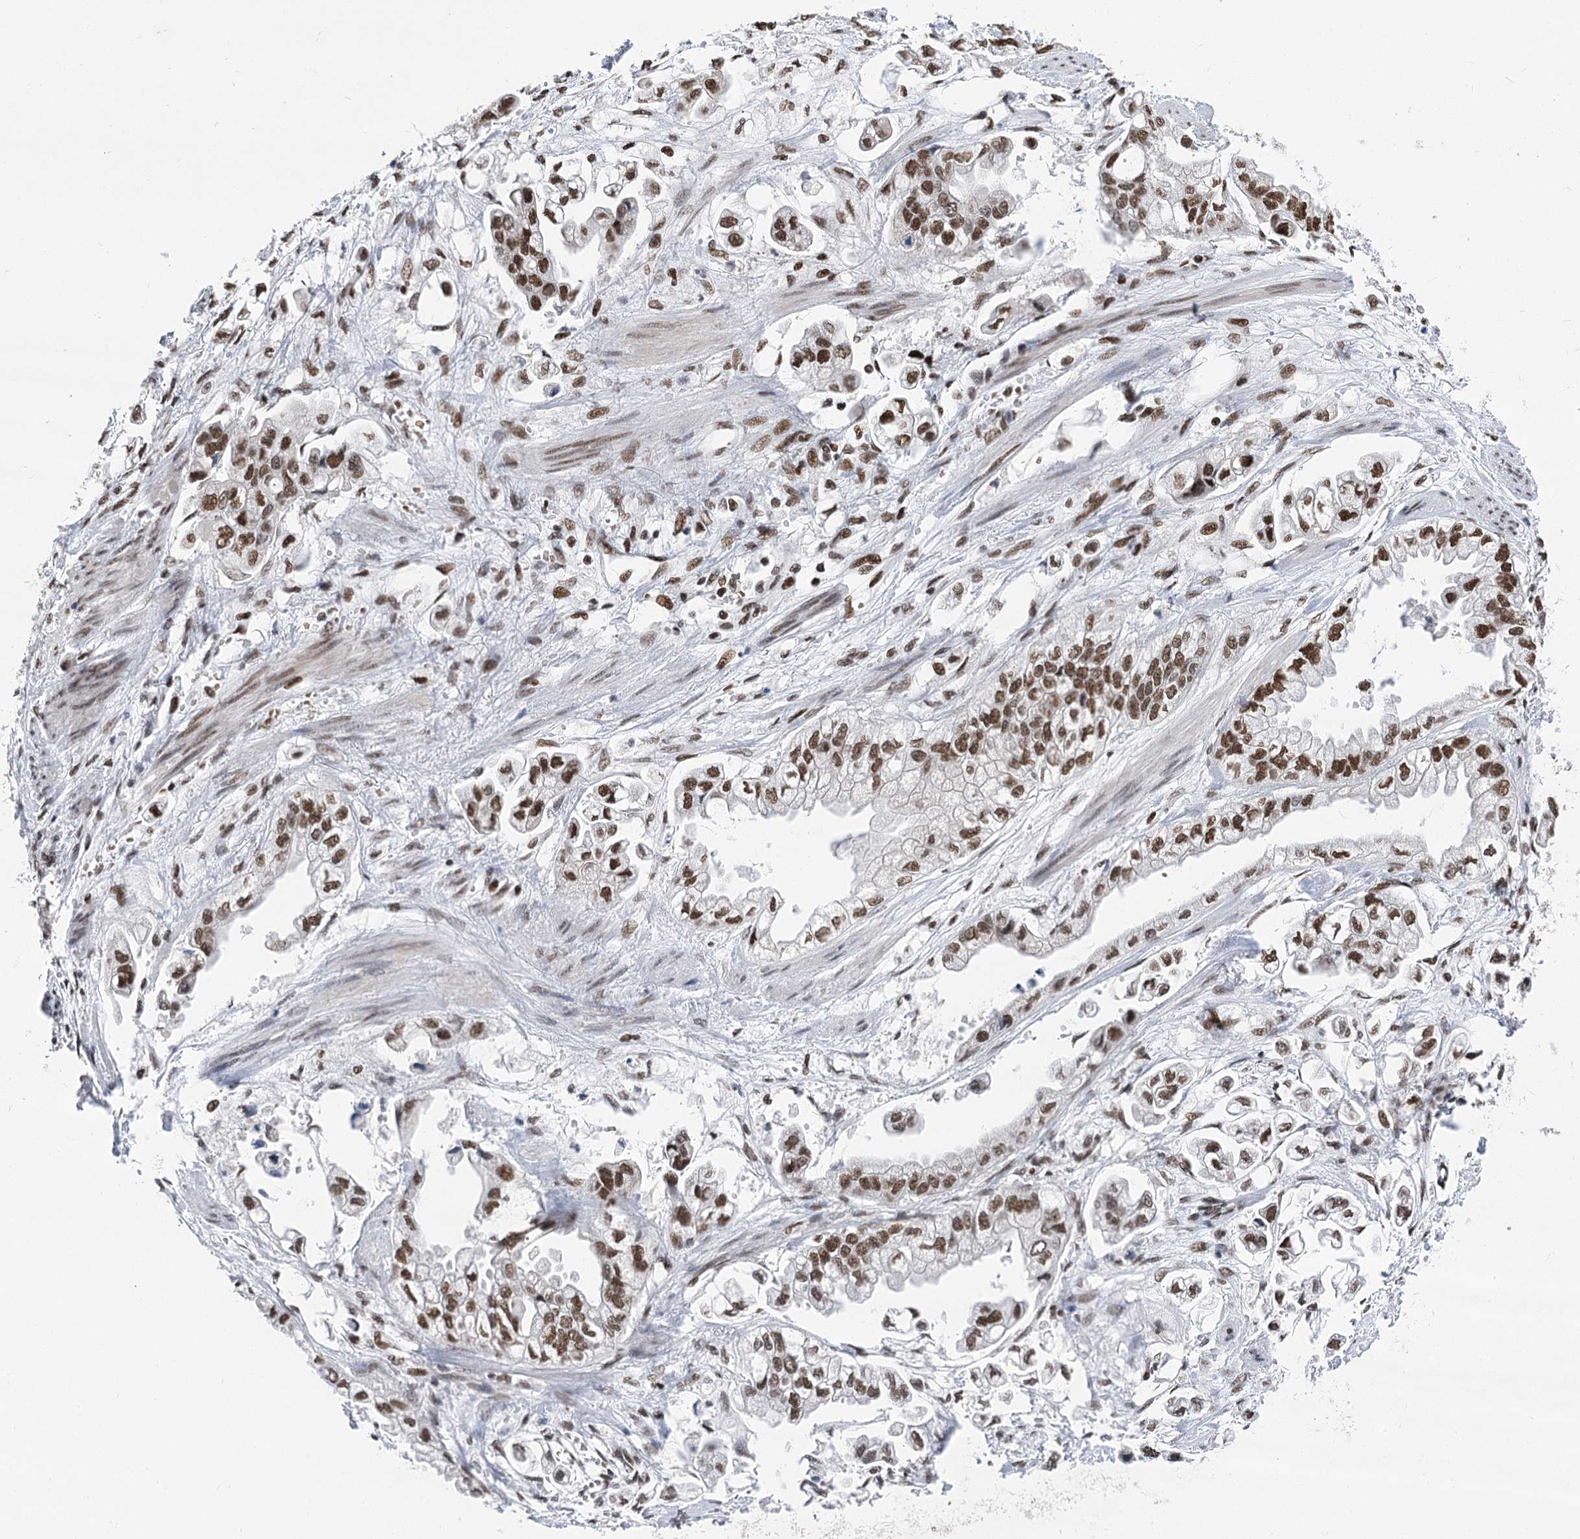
{"staining": {"intensity": "moderate", "quantity": ">75%", "location": "nuclear"}, "tissue": "stomach cancer", "cell_type": "Tumor cells", "image_type": "cancer", "snomed": [{"axis": "morphology", "description": "Adenocarcinoma, NOS"}, {"axis": "topography", "description": "Stomach"}], "caption": "Protein staining reveals moderate nuclear expression in approximately >75% of tumor cells in stomach cancer.", "gene": "POU4F3", "patient": {"sex": "male", "age": 62}}